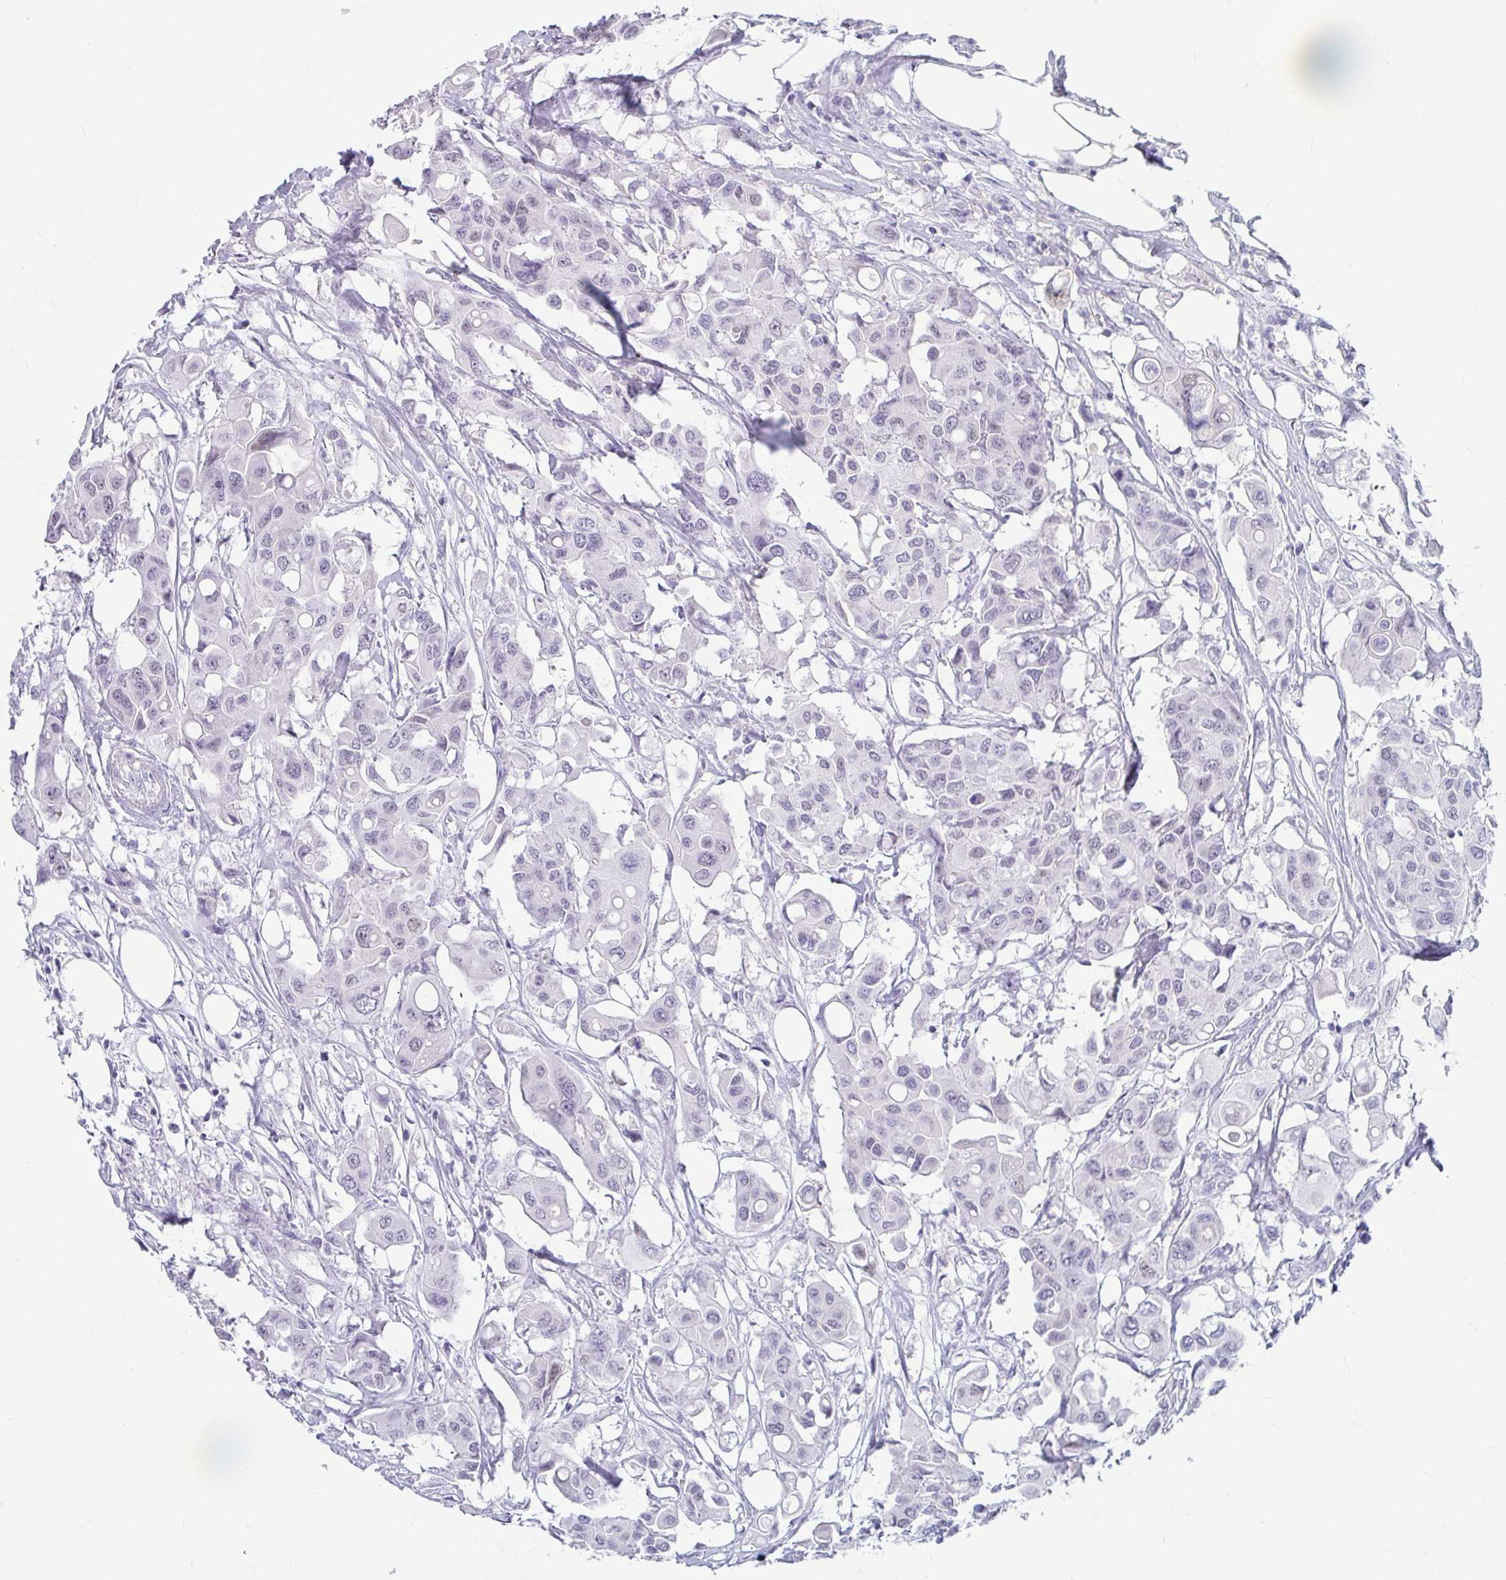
{"staining": {"intensity": "negative", "quantity": "none", "location": "none"}, "tissue": "colorectal cancer", "cell_type": "Tumor cells", "image_type": "cancer", "snomed": [{"axis": "morphology", "description": "Adenocarcinoma, NOS"}, {"axis": "topography", "description": "Colon"}], "caption": "Tumor cells show no significant protein expression in adenocarcinoma (colorectal).", "gene": "NPY", "patient": {"sex": "male", "age": 77}}